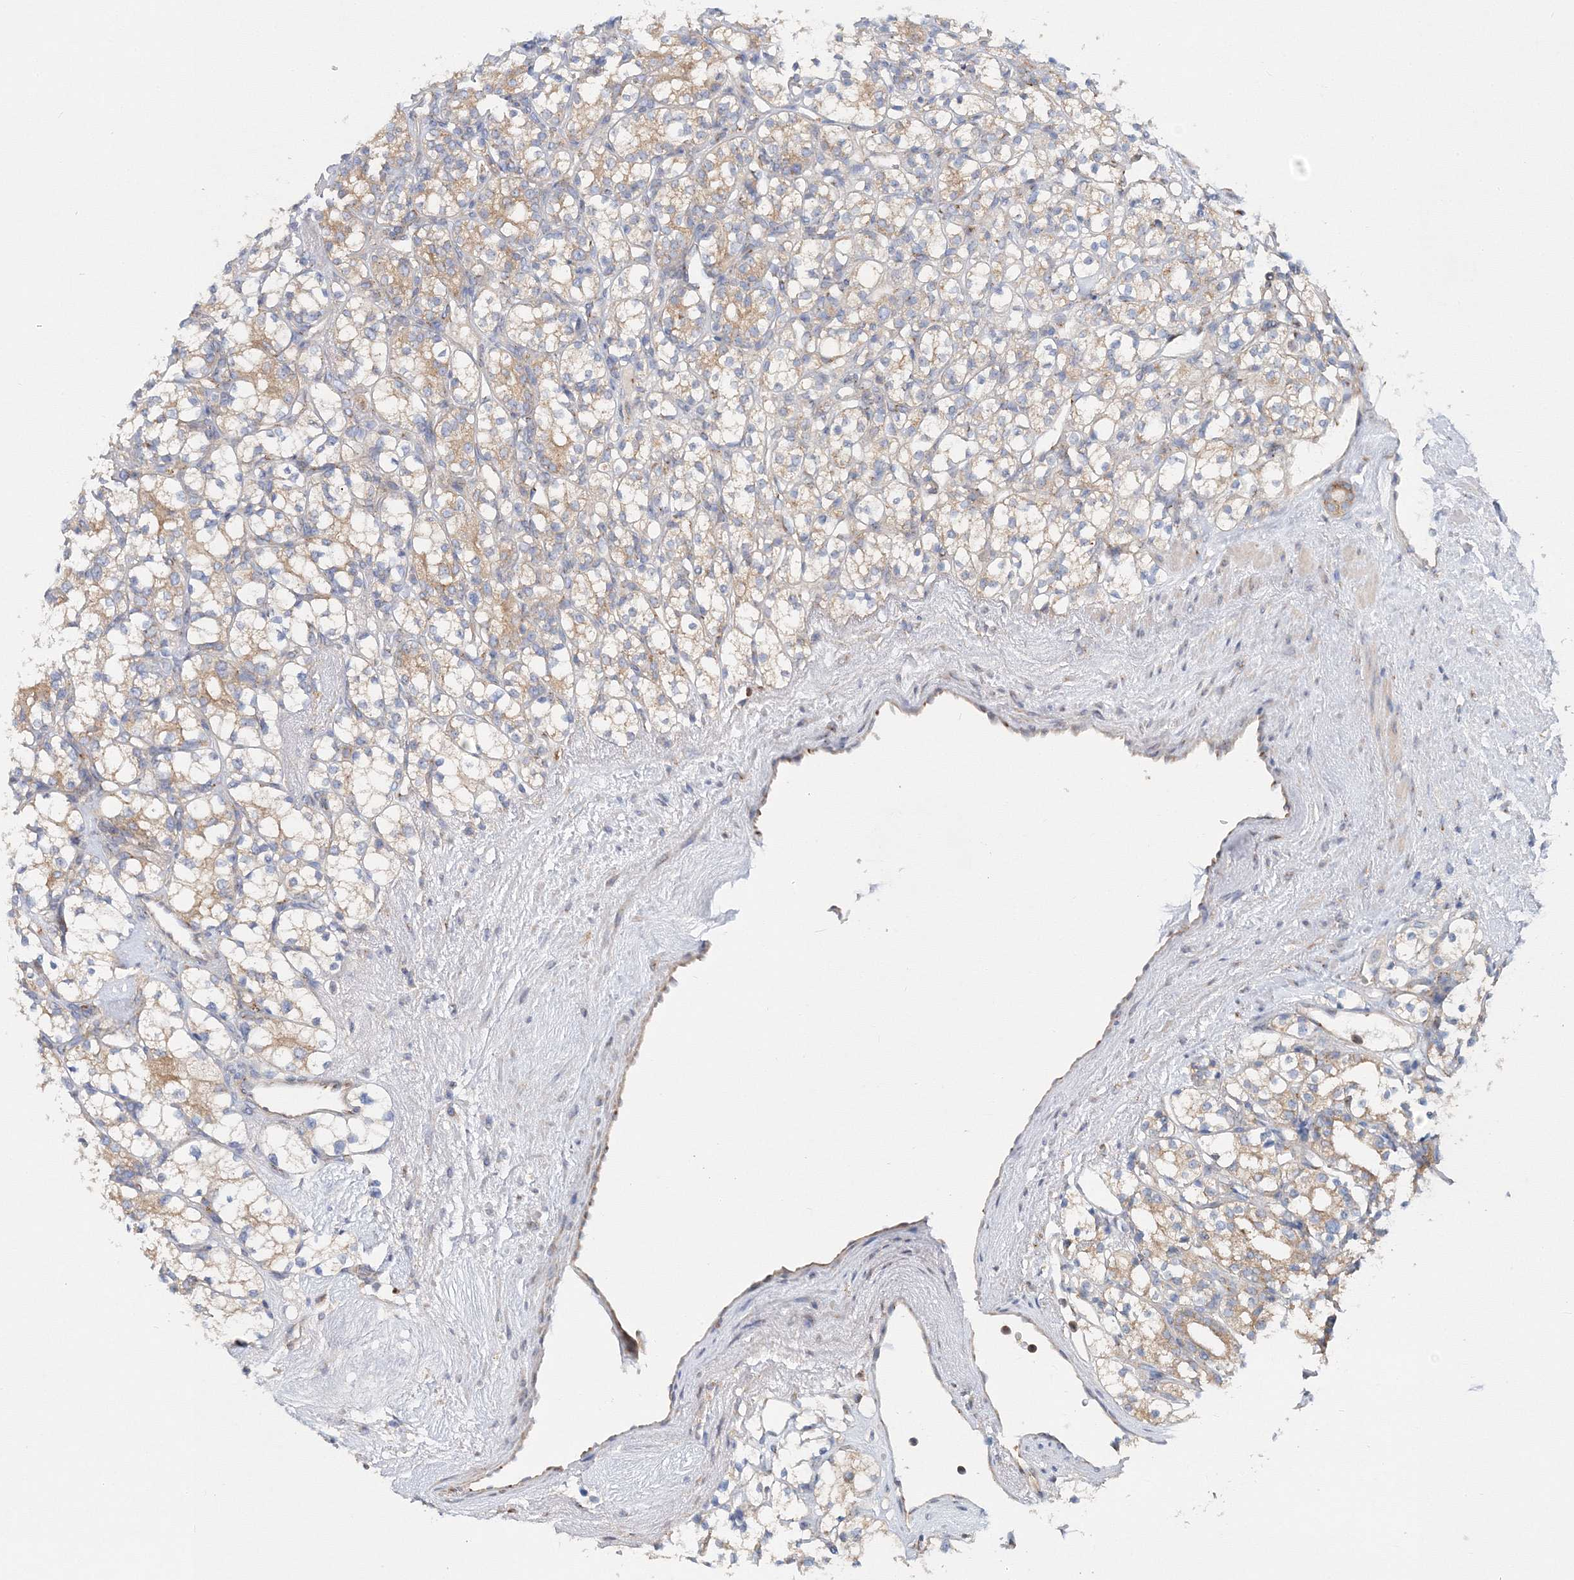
{"staining": {"intensity": "moderate", "quantity": "<25%", "location": "cytoplasmic/membranous"}, "tissue": "renal cancer", "cell_type": "Tumor cells", "image_type": "cancer", "snomed": [{"axis": "morphology", "description": "Adenocarcinoma, NOS"}, {"axis": "topography", "description": "Kidney"}], "caption": "Immunohistochemistry (IHC) photomicrograph of human renal cancer (adenocarcinoma) stained for a protein (brown), which demonstrates low levels of moderate cytoplasmic/membranous expression in about <25% of tumor cells.", "gene": "SEC23IP", "patient": {"sex": "male", "age": 77}}